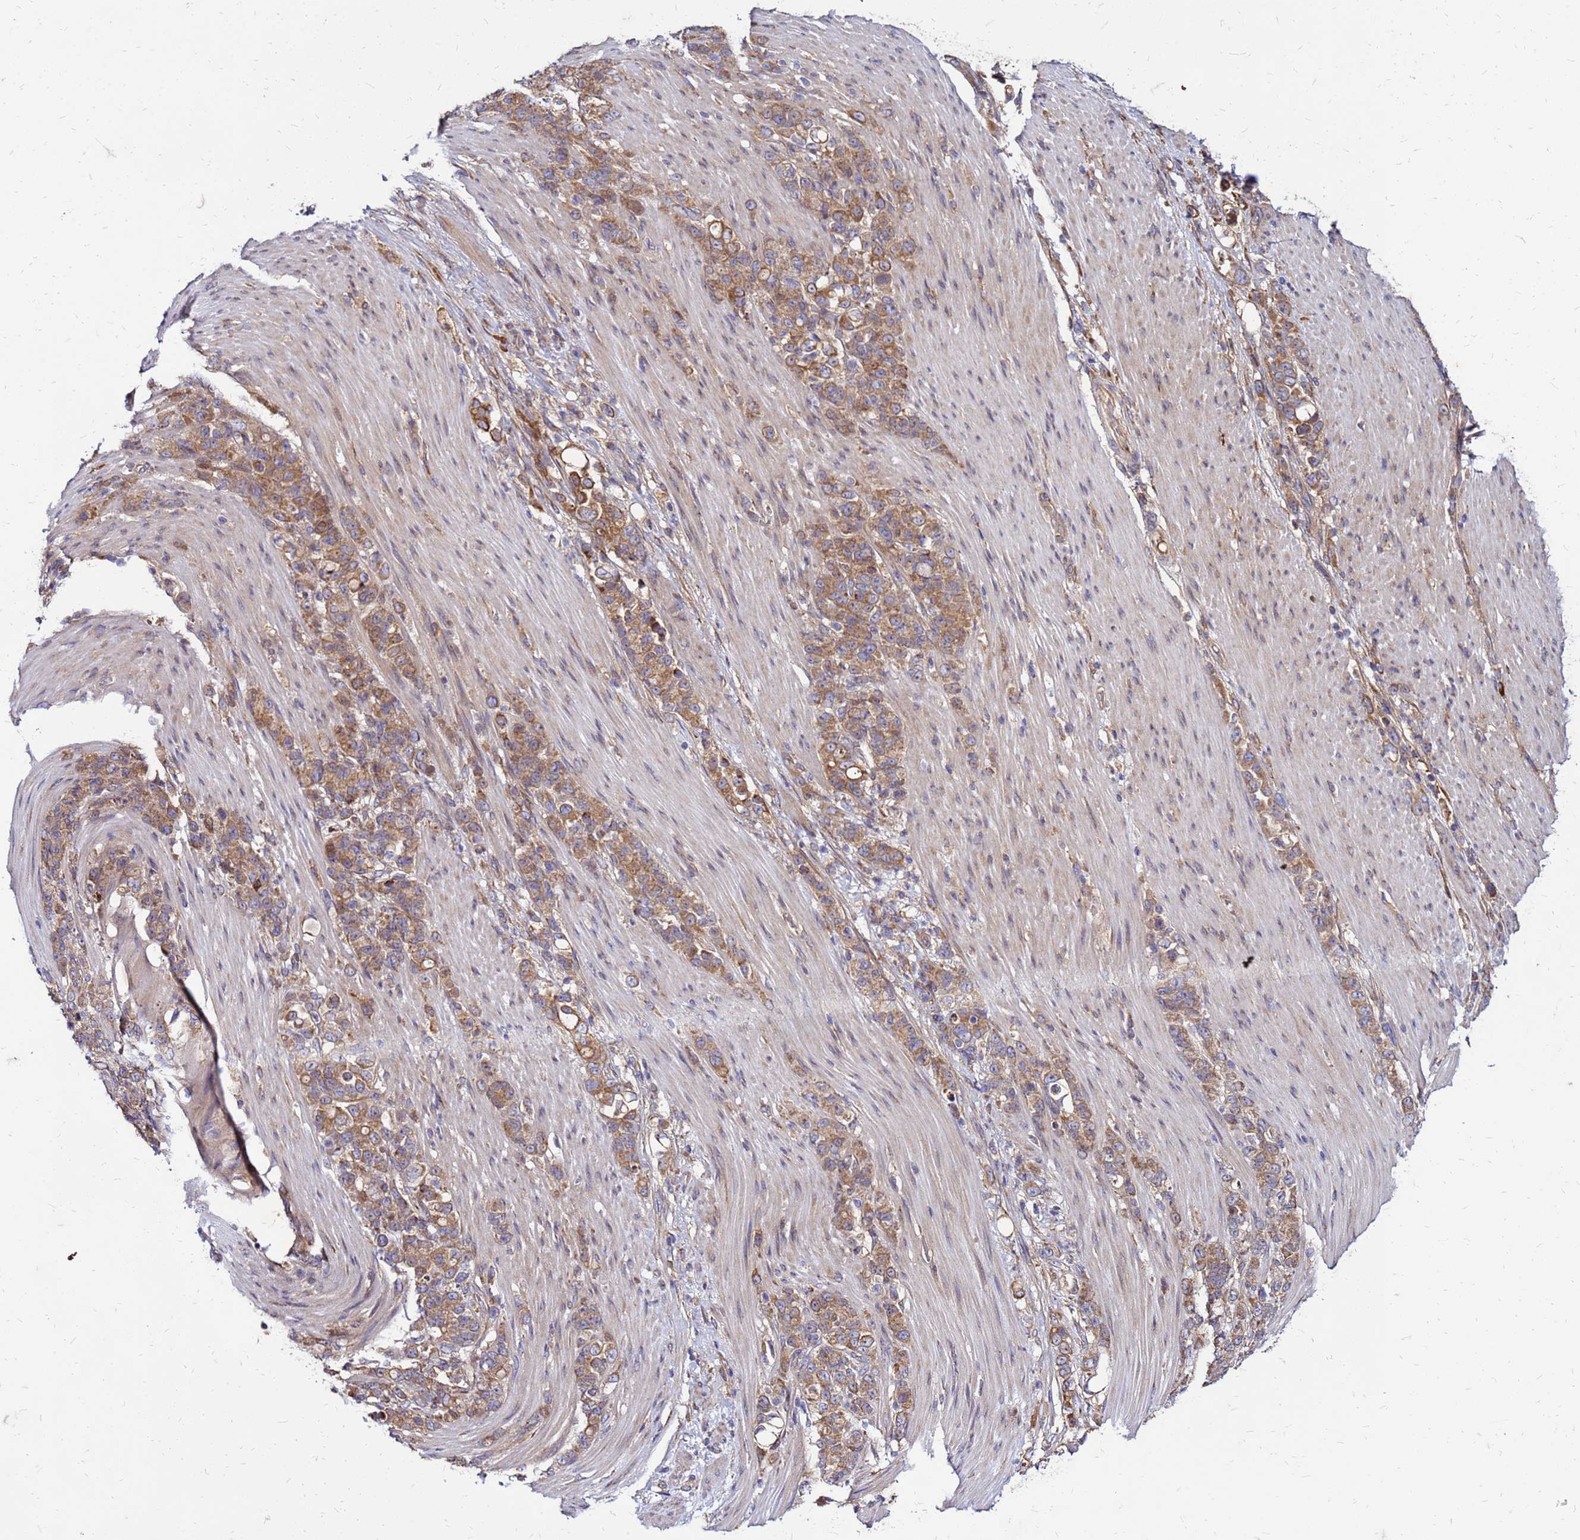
{"staining": {"intensity": "moderate", "quantity": ">75%", "location": "cytoplasmic/membranous"}, "tissue": "stomach cancer", "cell_type": "Tumor cells", "image_type": "cancer", "snomed": [{"axis": "morphology", "description": "Normal tissue, NOS"}, {"axis": "morphology", "description": "Adenocarcinoma, NOS"}, {"axis": "topography", "description": "Stomach"}], "caption": "A medium amount of moderate cytoplasmic/membranous expression is present in about >75% of tumor cells in stomach cancer (adenocarcinoma) tissue.", "gene": "VMO1", "patient": {"sex": "female", "age": 79}}